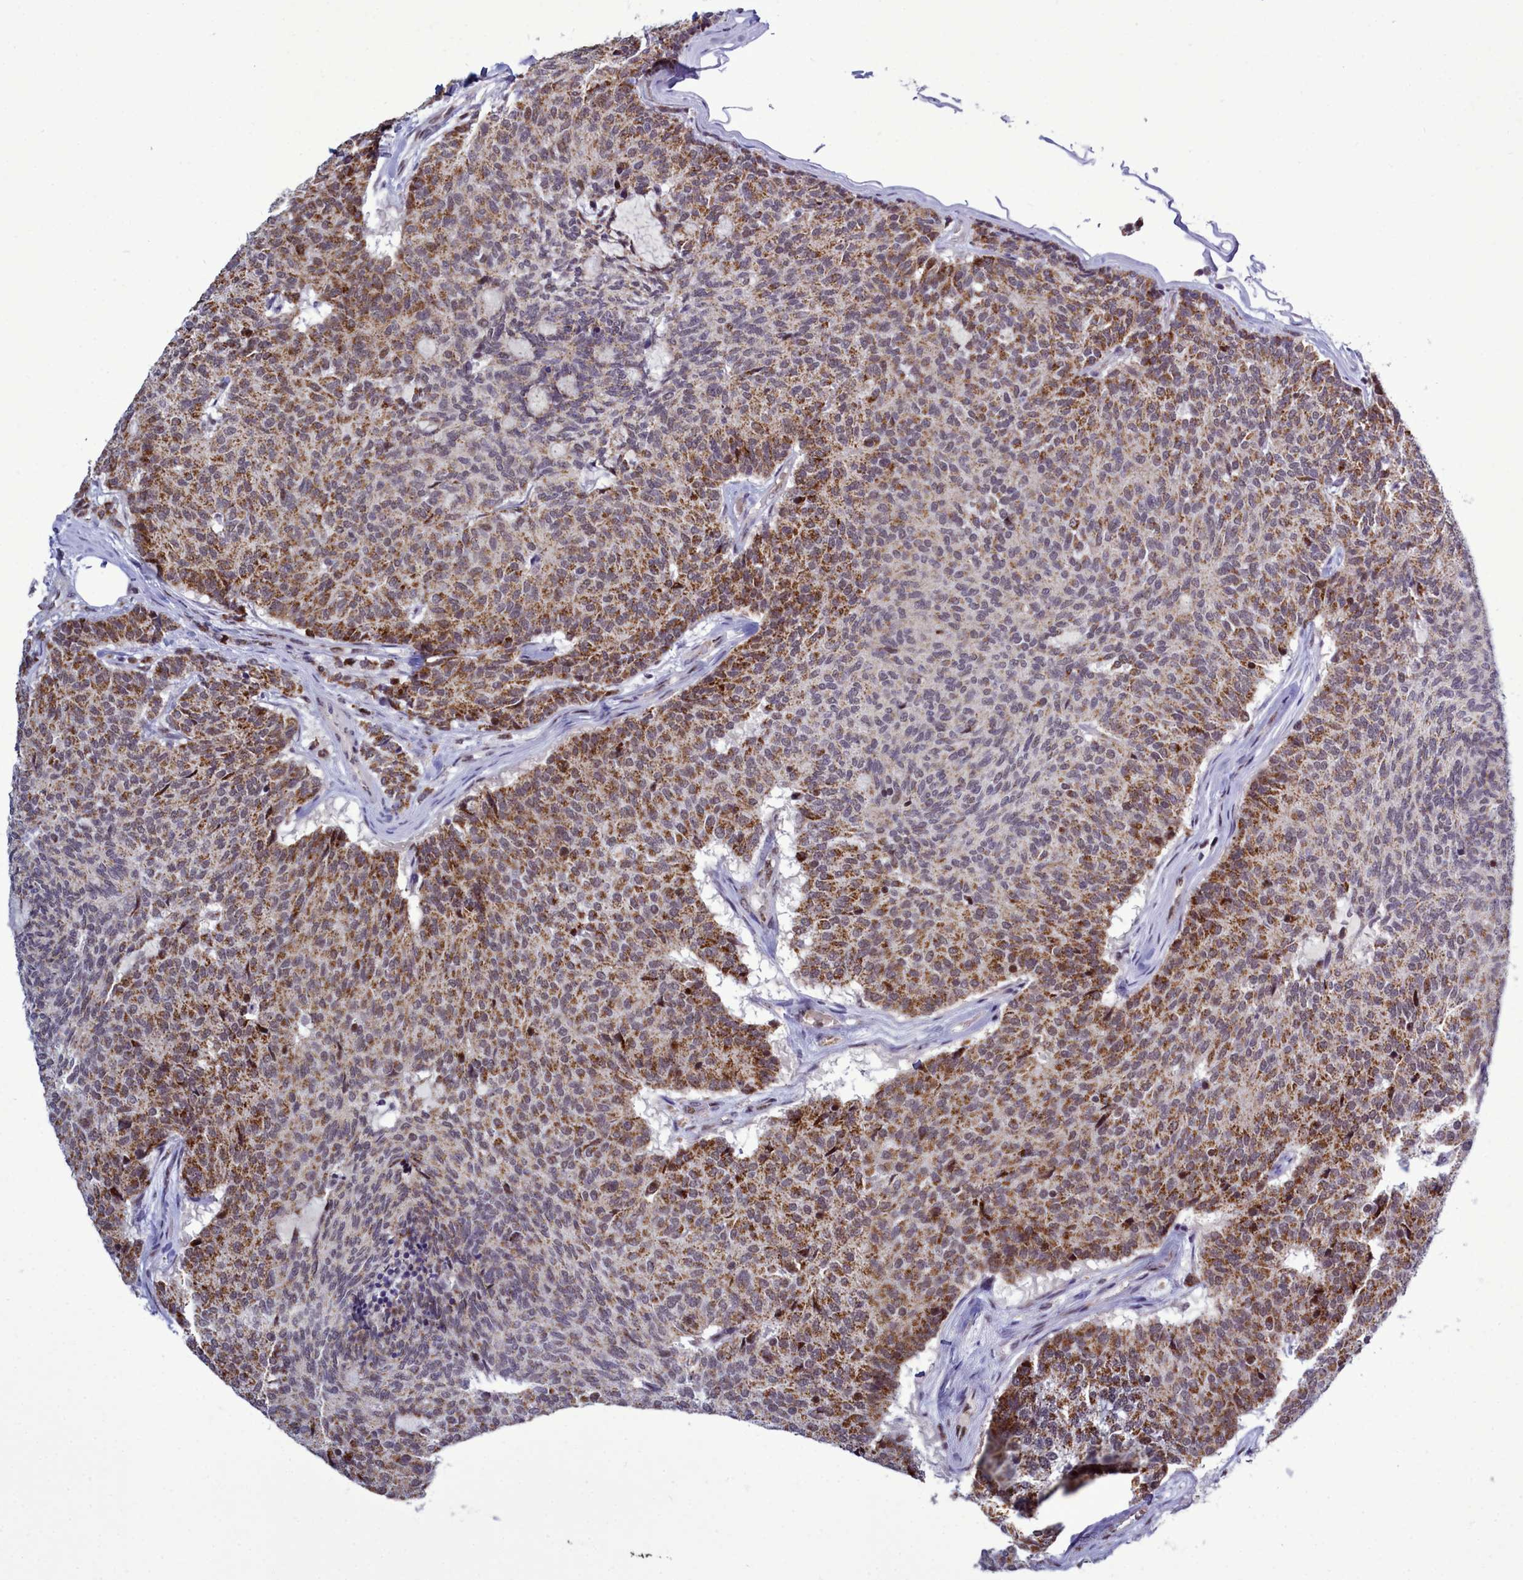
{"staining": {"intensity": "moderate", "quantity": ">75%", "location": "cytoplasmic/membranous,nuclear"}, "tissue": "carcinoid", "cell_type": "Tumor cells", "image_type": "cancer", "snomed": [{"axis": "morphology", "description": "Carcinoid, malignant, NOS"}, {"axis": "topography", "description": "Pancreas"}], "caption": "Brown immunohistochemical staining in carcinoid reveals moderate cytoplasmic/membranous and nuclear expression in approximately >75% of tumor cells.", "gene": "POM121L2", "patient": {"sex": "female", "age": 54}}